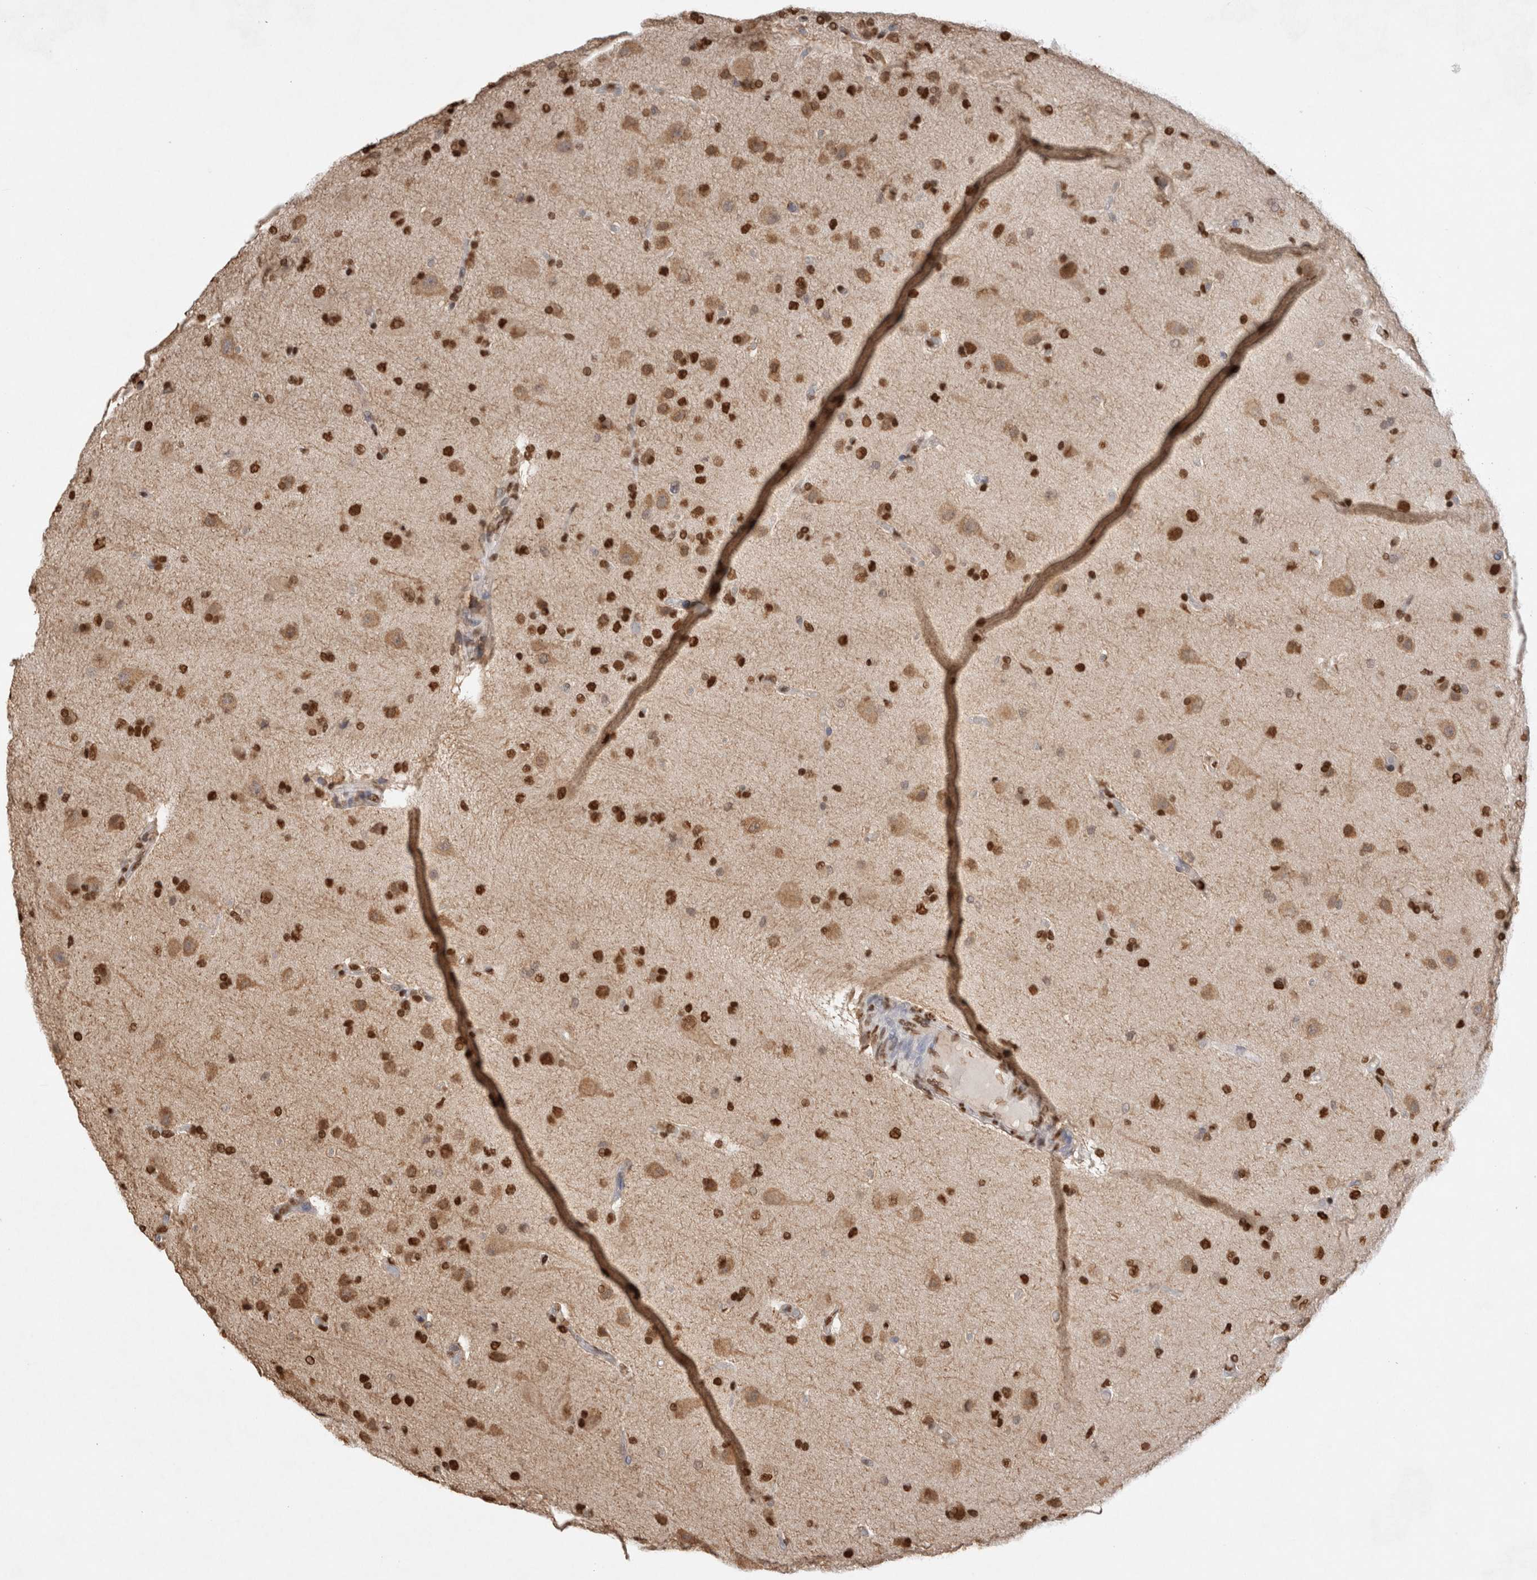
{"staining": {"intensity": "strong", "quantity": ">75%", "location": "nuclear"}, "tissue": "glioma", "cell_type": "Tumor cells", "image_type": "cancer", "snomed": [{"axis": "morphology", "description": "Glioma, malignant, High grade"}, {"axis": "topography", "description": "Brain"}], "caption": "Immunohistochemistry (IHC) image of malignant glioma (high-grade) stained for a protein (brown), which displays high levels of strong nuclear expression in about >75% of tumor cells.", "gene": "HDGF", "patient": {"sex": "male", "age": 72}}